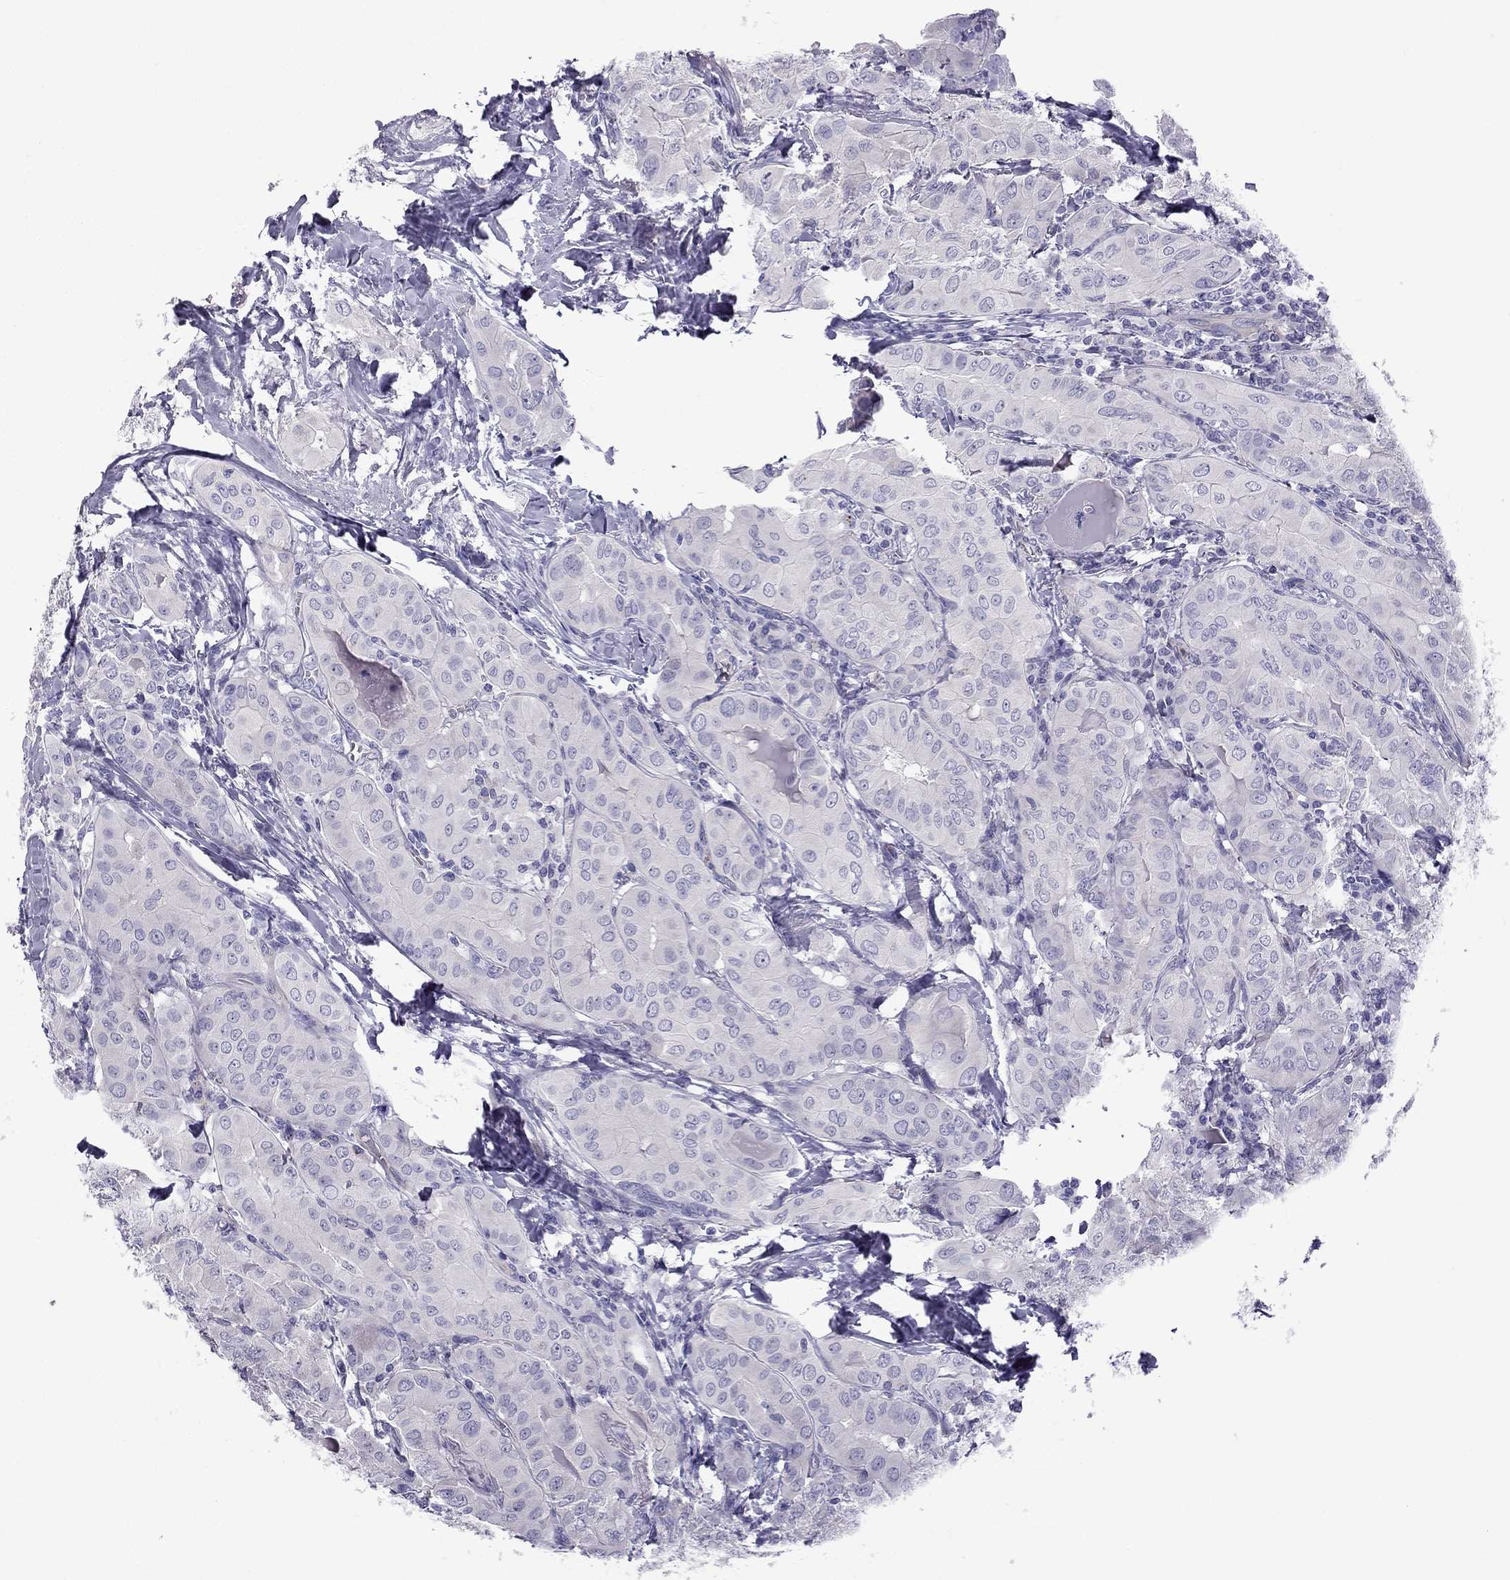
{"staining": {"intensity": "negative", "quantity": "none", "location": "none"}, "tissue": "thyroid cancer", "cell_type": "Tumor cells", "image_type": "cancer", "snomed": [{"axis": "morphology", "description": "Papillary adenocarcinoma, NOS"}, {"axis": "topography", "description": "Thyroid gland"}], "caption": "High magnification brightfield microscopy of thyroid cancer (papillary adenocarcinoma) stained with DAB (3,3'-diaminobenzidine) (brown) and counterstained with hematoxylin (blue): tumor cells show no significant expression.", "gene": "STOML3", "patient": {"sex": "female", "age": 37}}